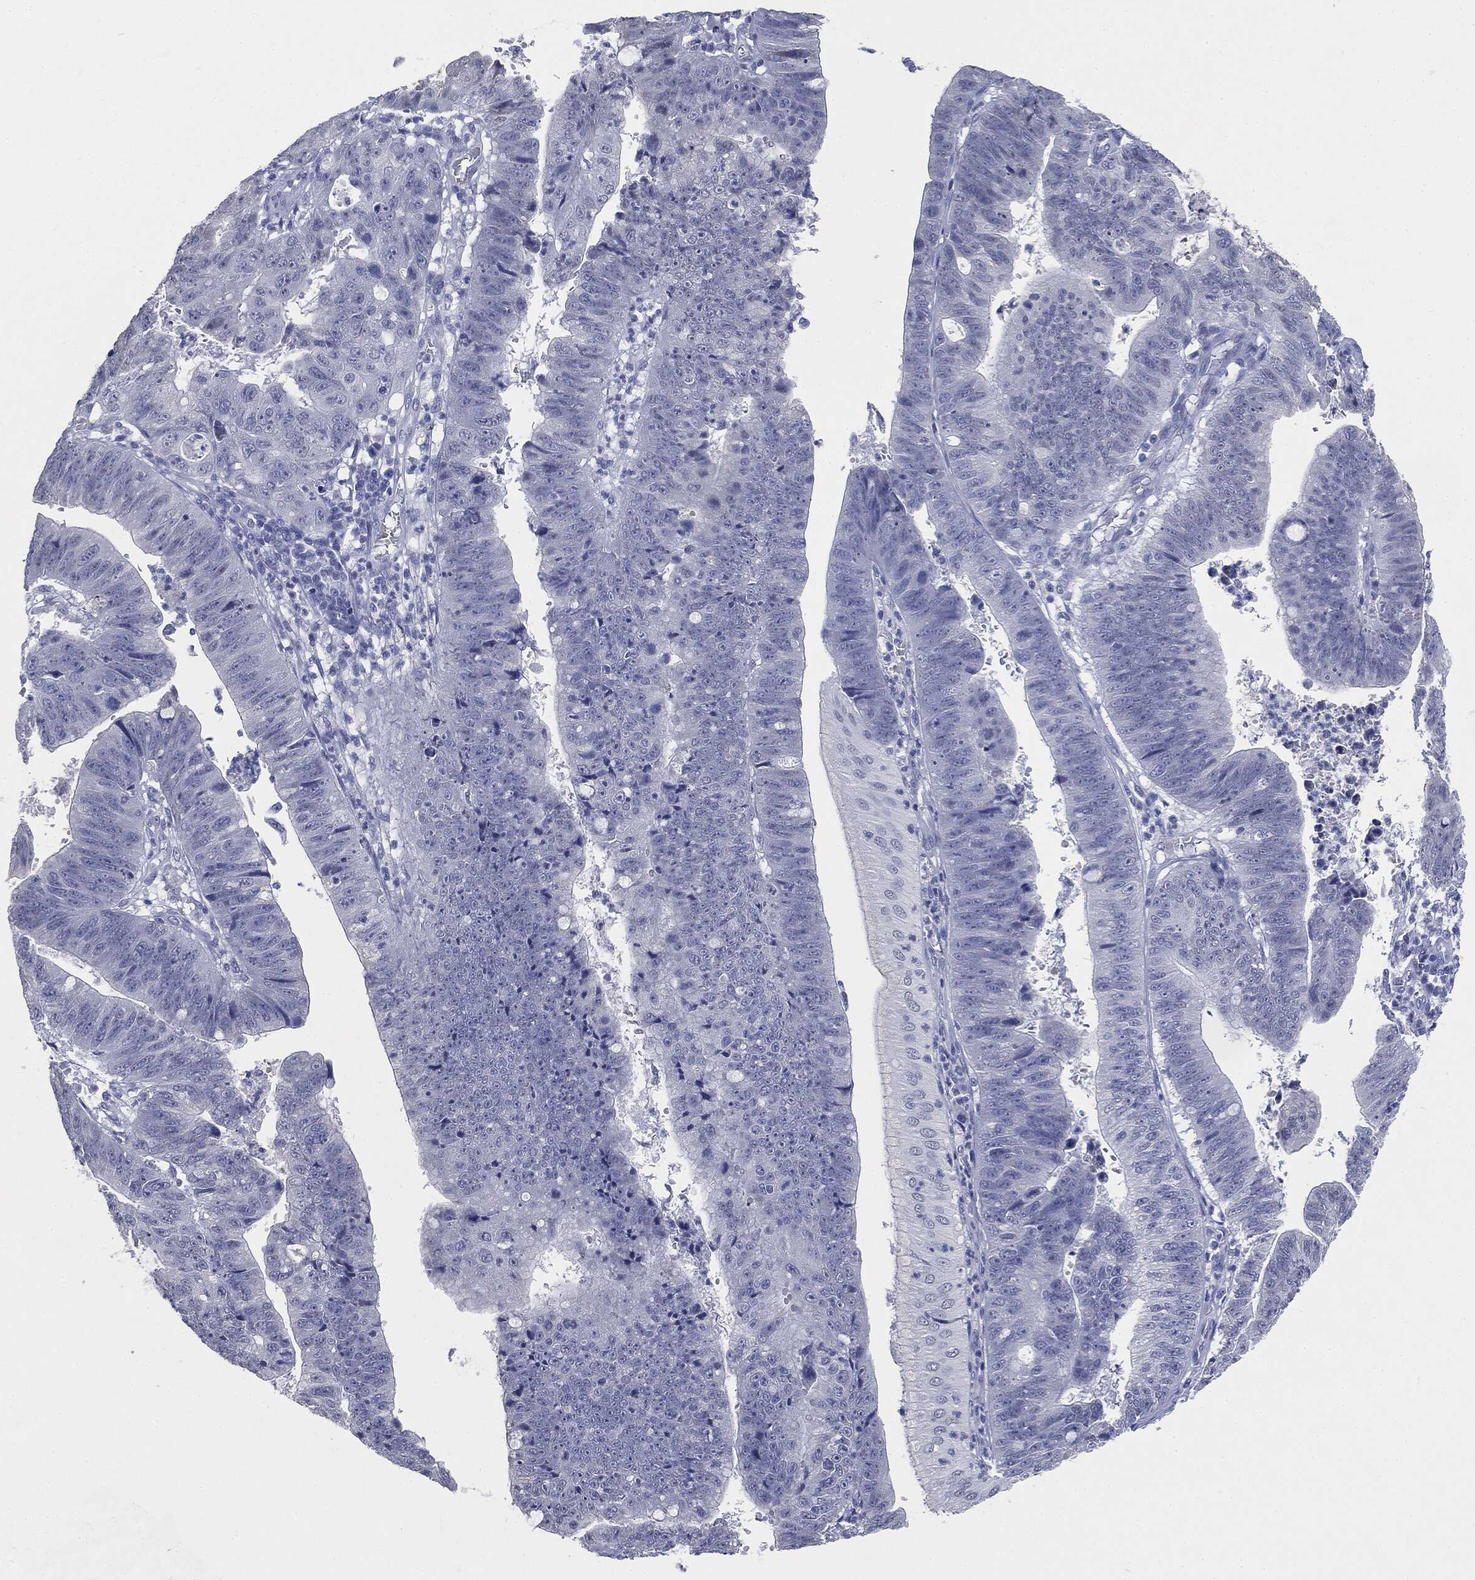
{"staining": {"intensity": "negative", "quantity": "none", "location": "none"}, "tissue": "stomach cancer", "cell_type": "Tumor cells", "image_type": "cancer", "snomed": [{"axis": "morphology", "description": "Adenocarcinoma, NOS"}, {"axis": "topography", "description": "Stomach"}], "caption": "Tumor cells are negative for protein expression in human stomach cancer (adenocarcinoma).", "gene": "ATP2A1", "patient": {"sex": "male", "age": 59}}